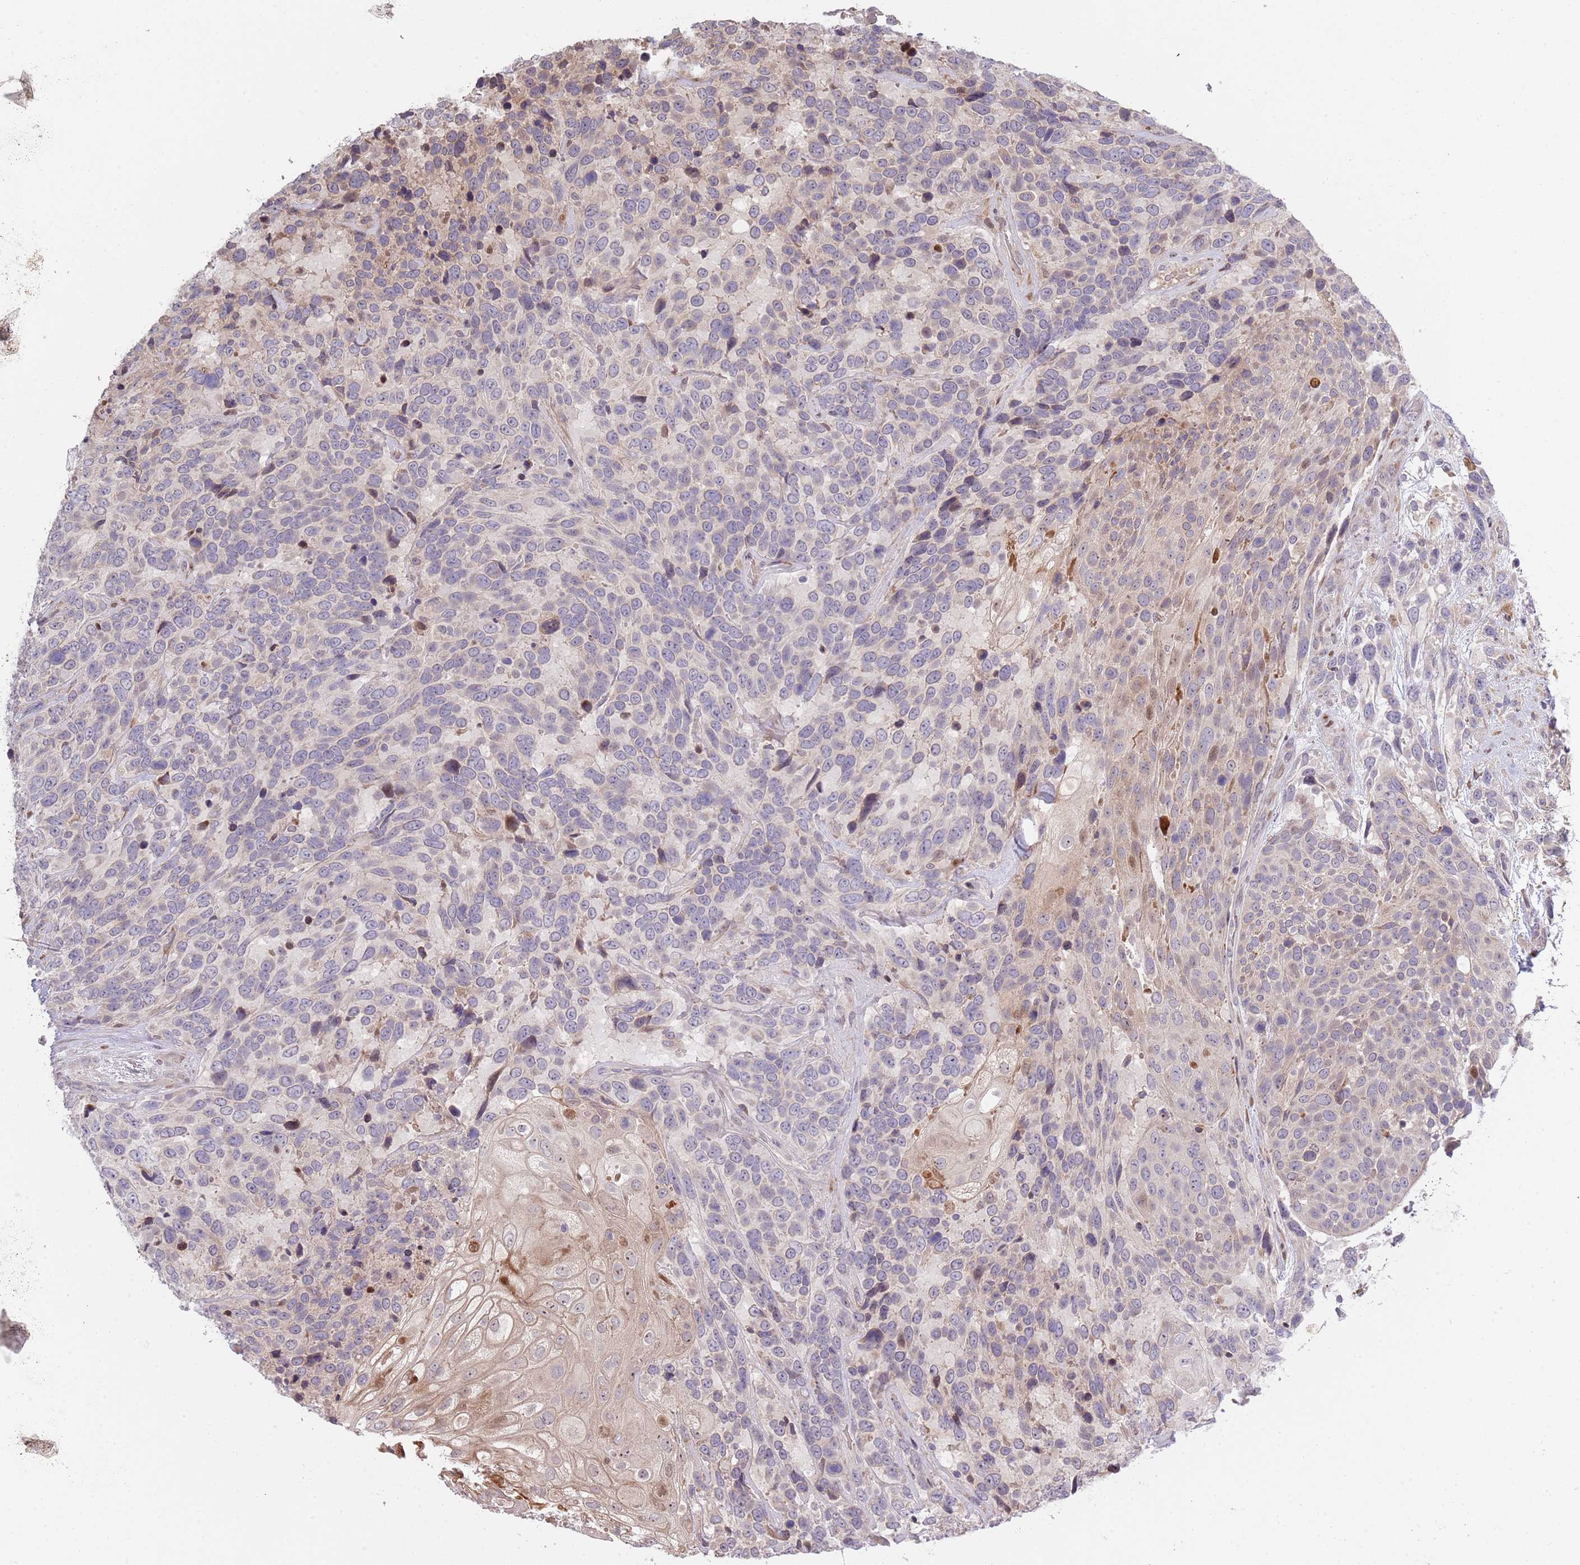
{"staining": {"intensity": "negative", "quantity": "none", "location": "none"}, "tissue": "urothelial cancer", "cell_type": "Tumor cells", "image_type": "cancer", "snomed": [{"axis": "morphology", "description": "Urothelial carcinoma, High grade"}, {"axis": "topography", "description": "Urinary bladder"}], "caption": "IHC of human urothelial carcinoma (high-grade) shows no positivity in tumor cells.", "gene": "SYNDIG1L", "patient": {"sex": "female", "age": 70}}